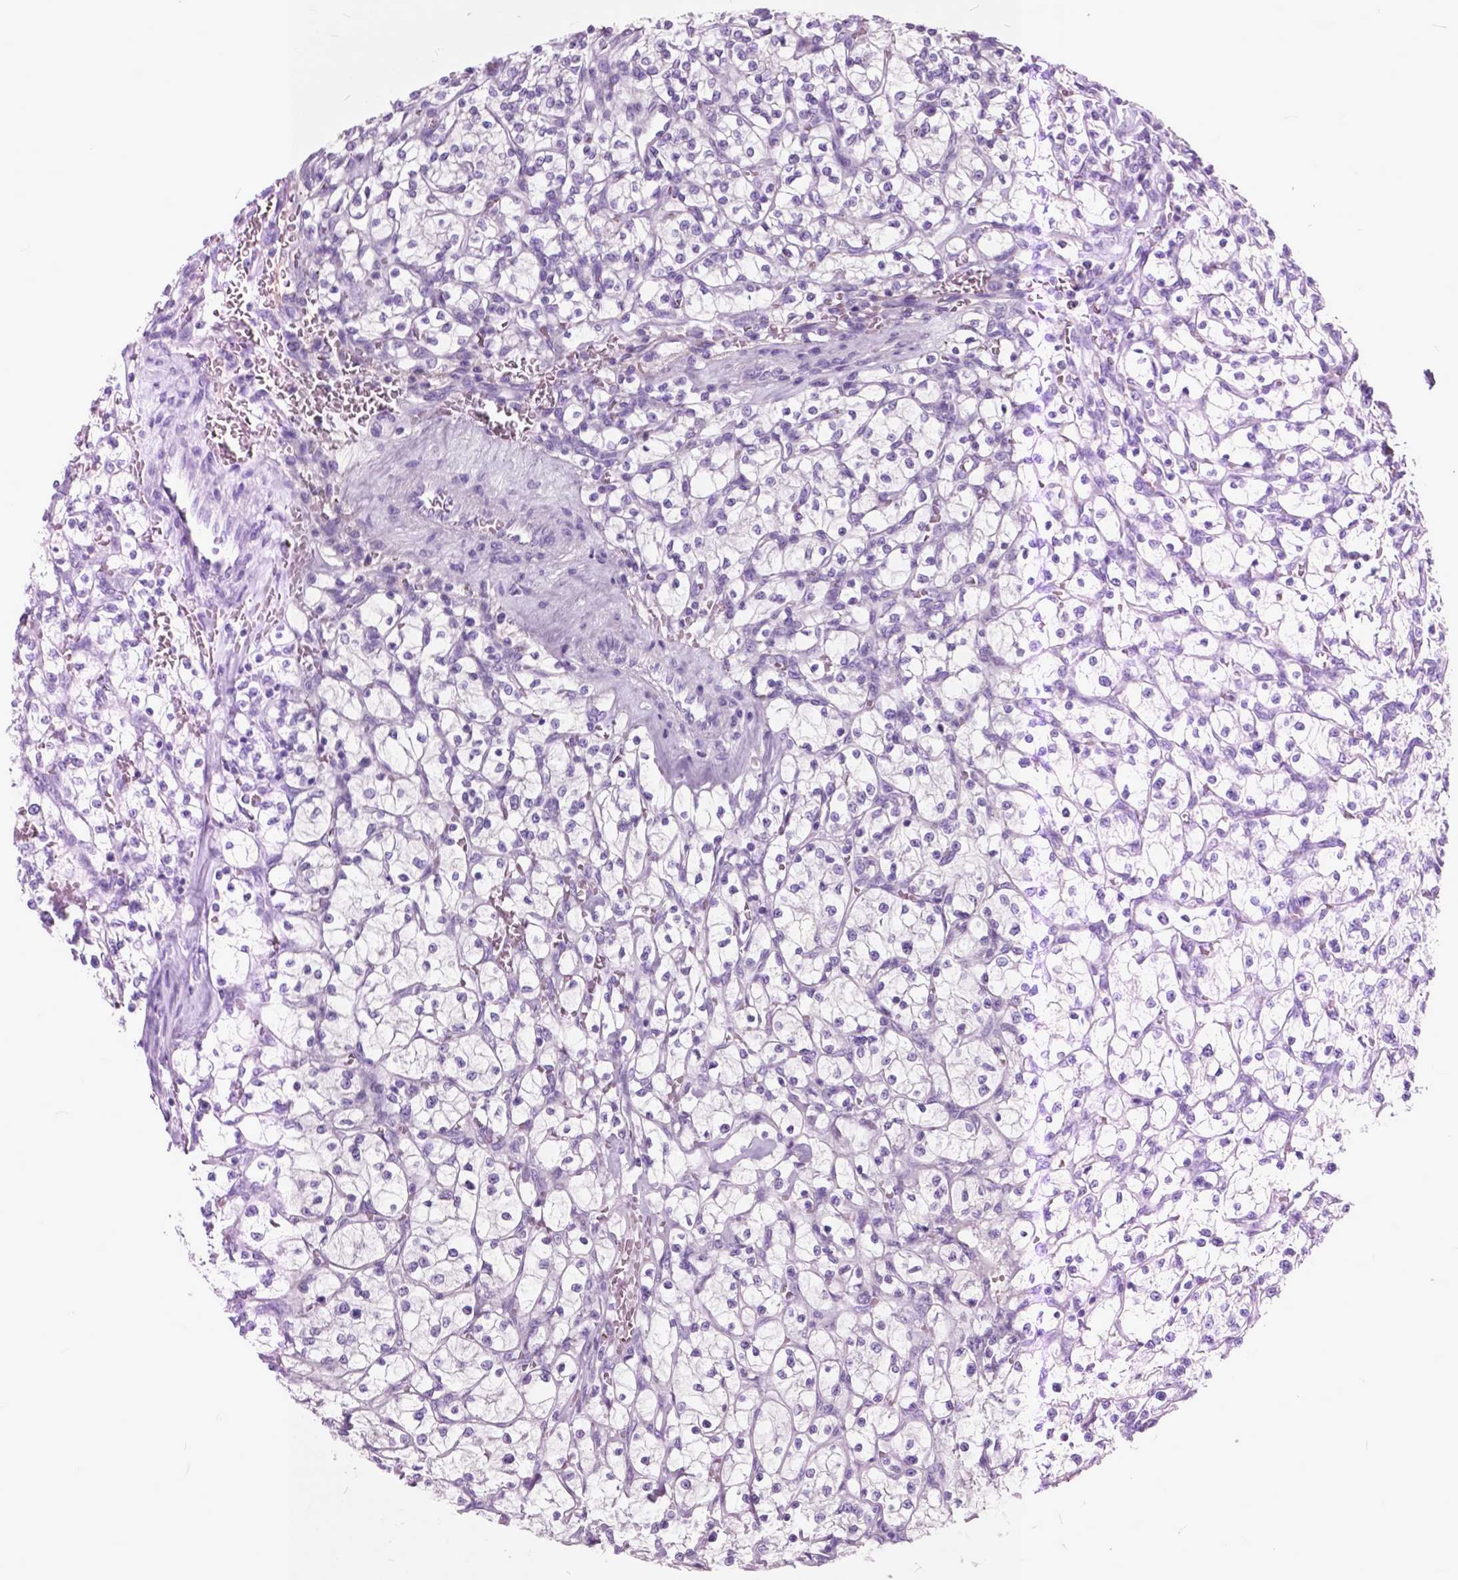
{"staining": {"intensity": "negative", "quantity": "none", "location": "none"}, "tissue": "renal cancer", "cell_type": "Tumor cells", "image_type": "cancer", "snomed": [{"axis": "morphology", "description": "Adenocarcinoma, NOS"}, {"axis": "topography", "description": "Kidney"}], "caption": "A high-resolution micrograph shows immunohistochemistry (IHC) staining of renal cancer (adenocarcinoma), which demonstrates no significant staining in tumor cells.", "gene": "GDF9", "patient": {"sex": "female", "age": 64}}